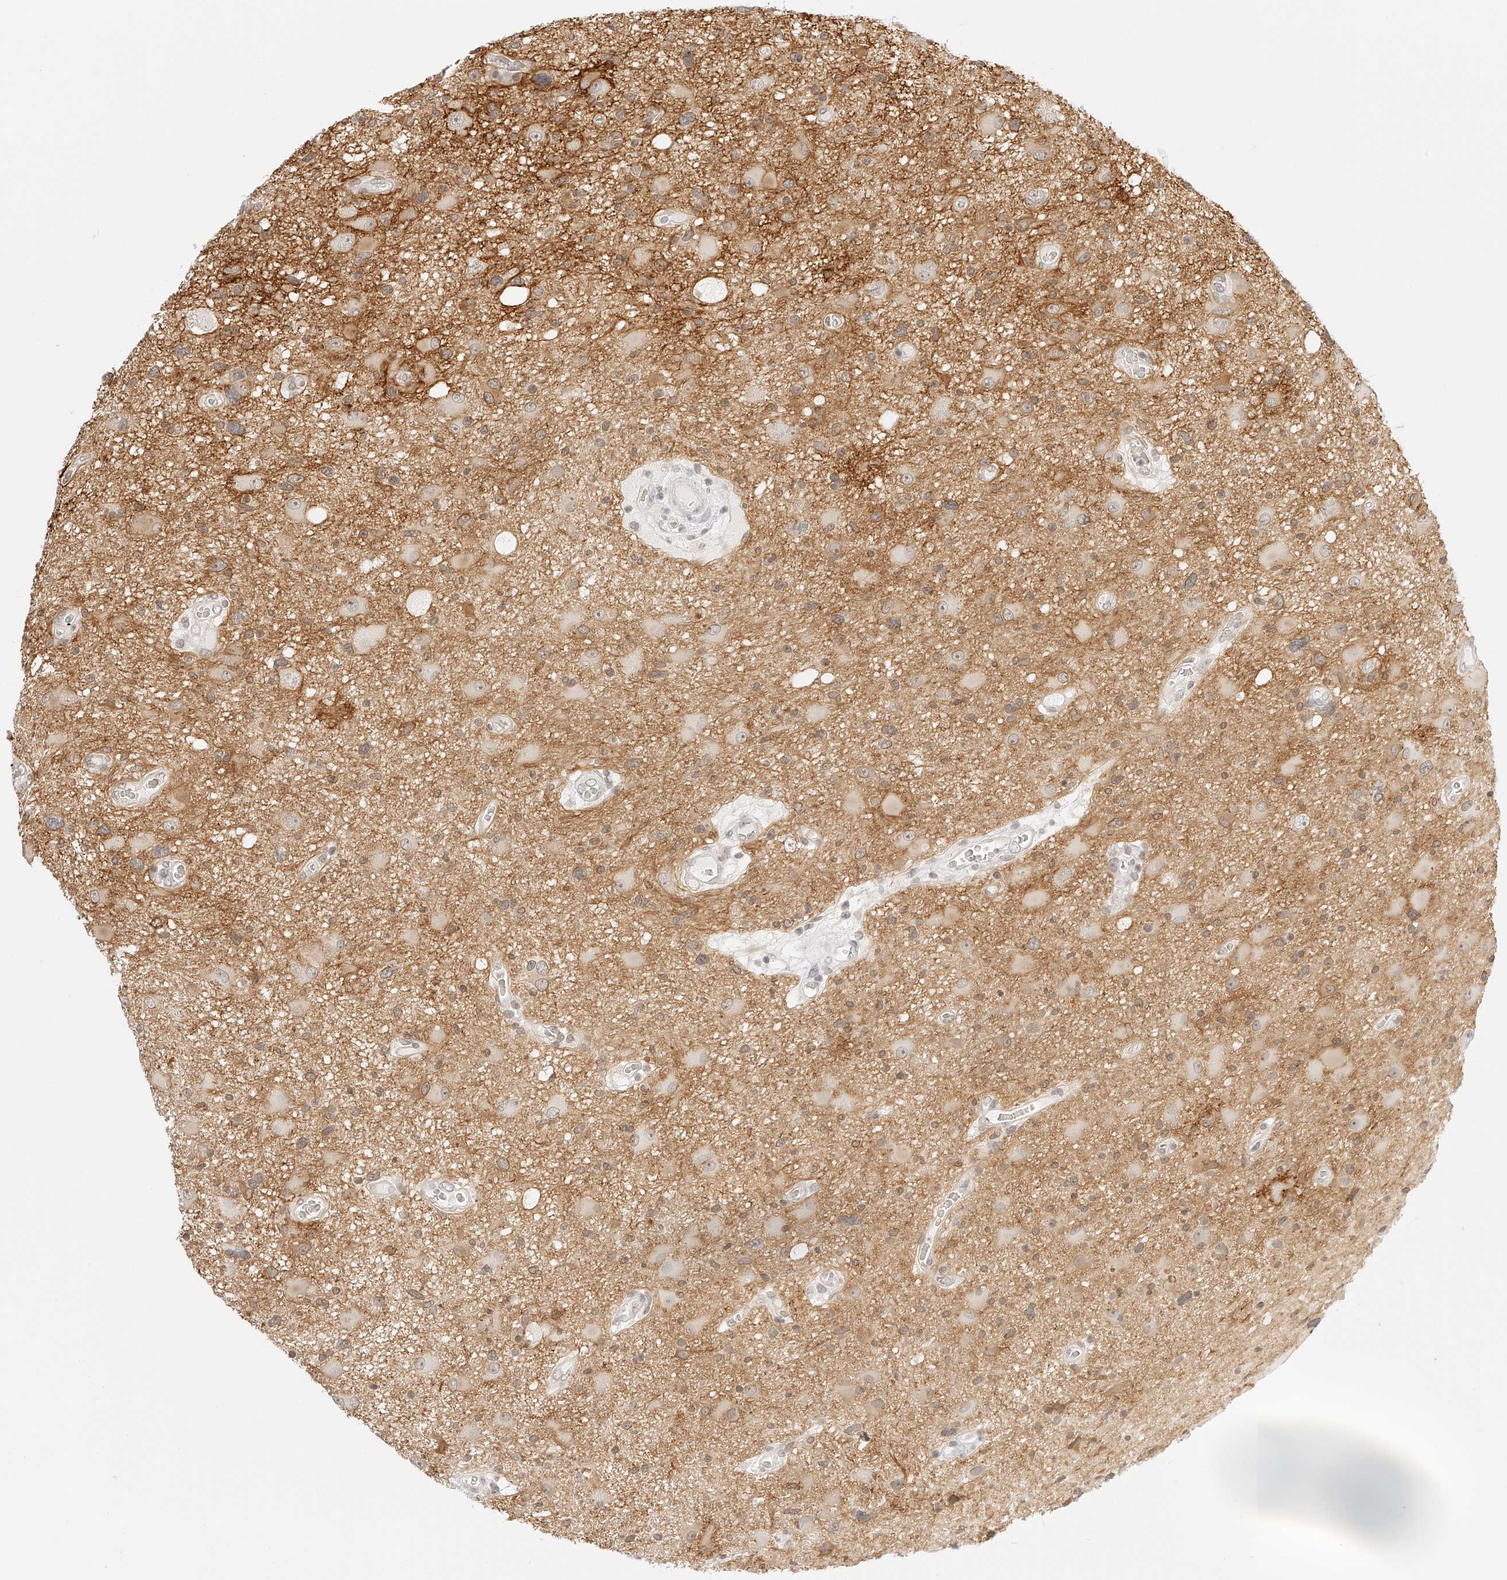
{"staining": {"intensity": "negative", "quantity": "none", "location": "none"}, "tissue": "glioma", "cell_type": "Tumor cells", "image_type": "cancer", "snomed": [{"axis": "morphology", "description": "Glioma, malignant, High grade"}, {"axis": "topography", "description": "Brain"}], "caption": "High-grade glioma (malignant) stained for a protein using immunohistochemistry (IHC) exhibits no positivity tumor cells.", "gene": "ZFP69", "patient": {"sex": "male", "age": 33}}